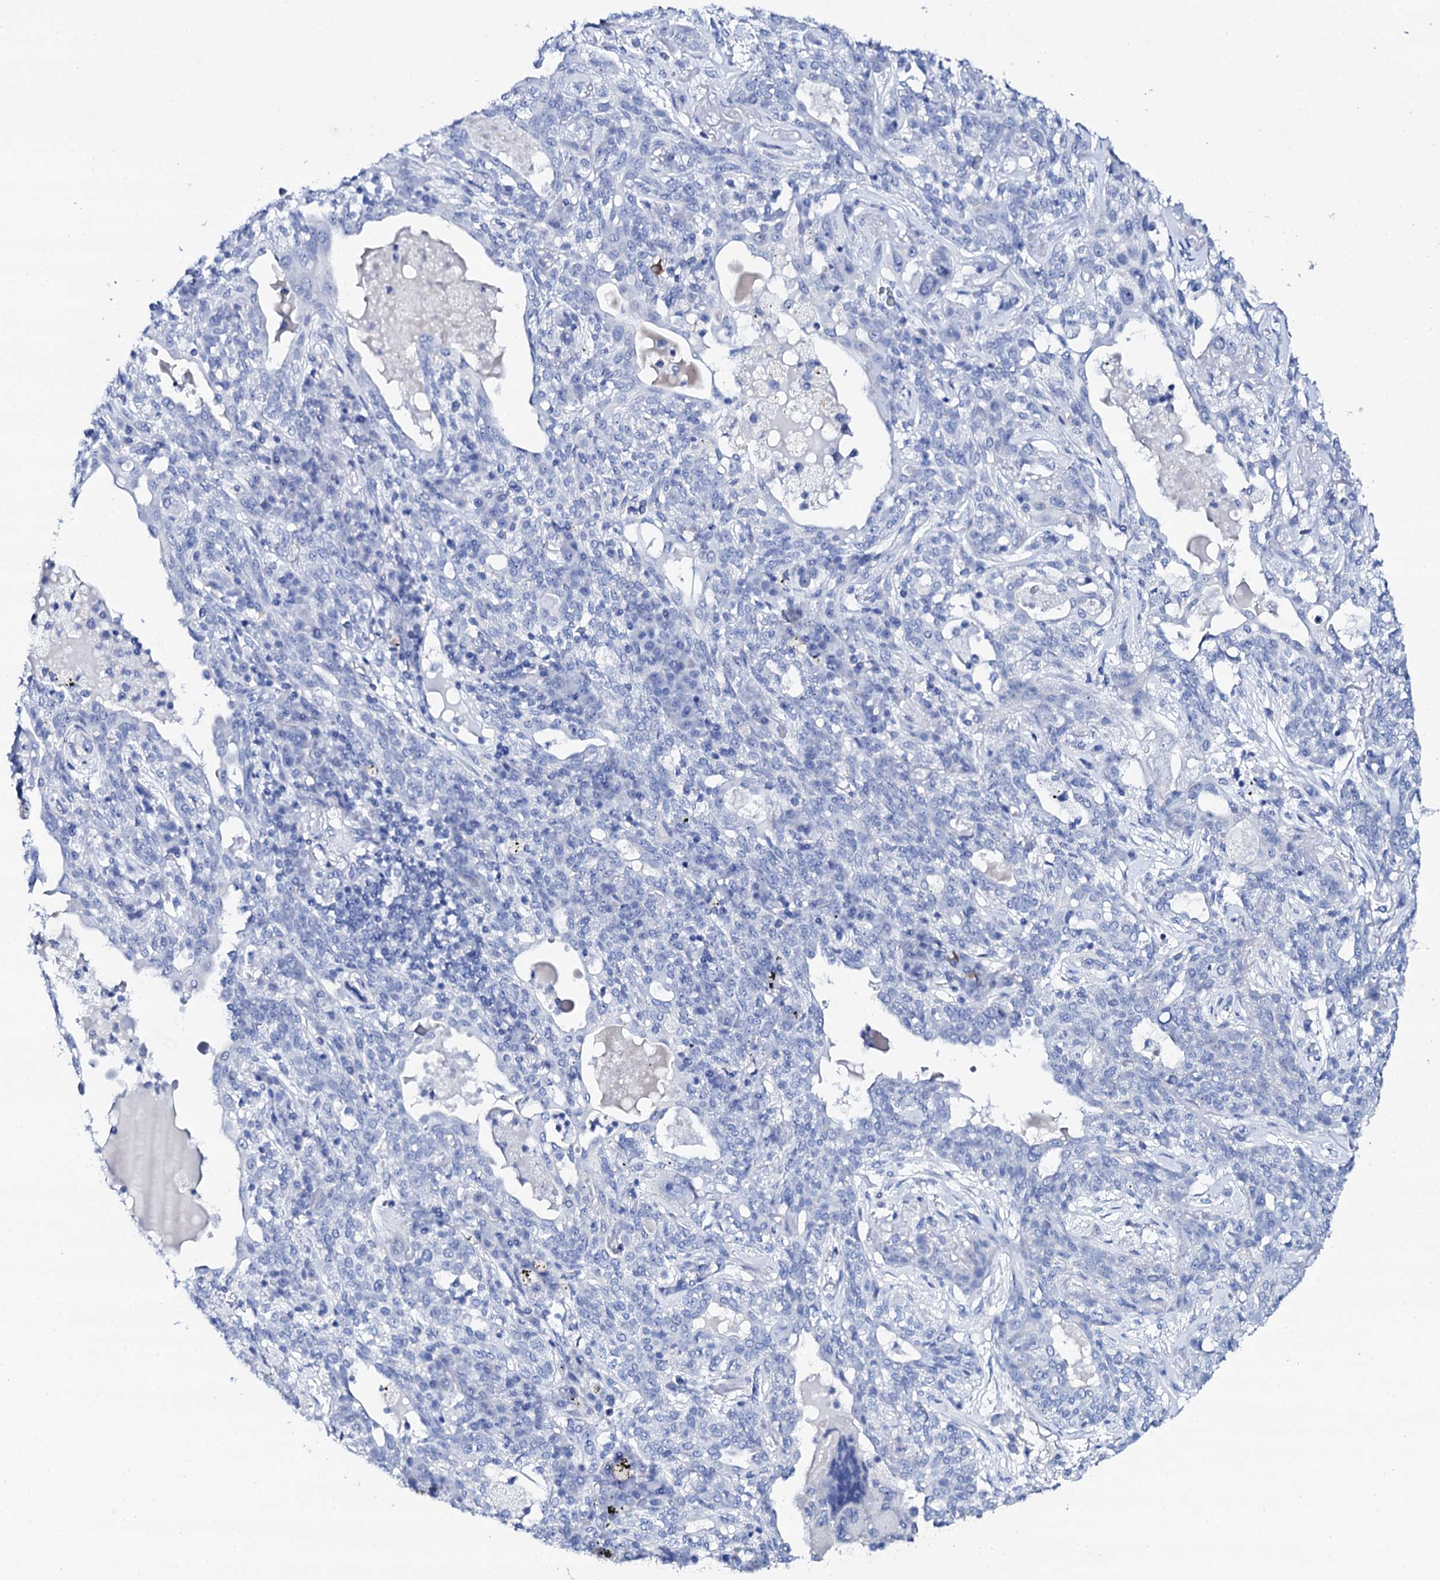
{"staining": {"intensity": "negative", "quantity": "none", "location": "none"}, "tissue": "lung cancer", "cell_type": "Tumor cells", "image_type": "cancer", "snomed": [{"axis": "morphology", "description": "Squamous cell carcinoma, NOS"}, {"axis": "topography", "description": "Lung"}], "caption": "A histopathology image of human squamous cell carcinoma (lung) is negative for staining in tumor cells.", "gene": "NUDT13", "patient": {"sex": "female", "age": 70}}